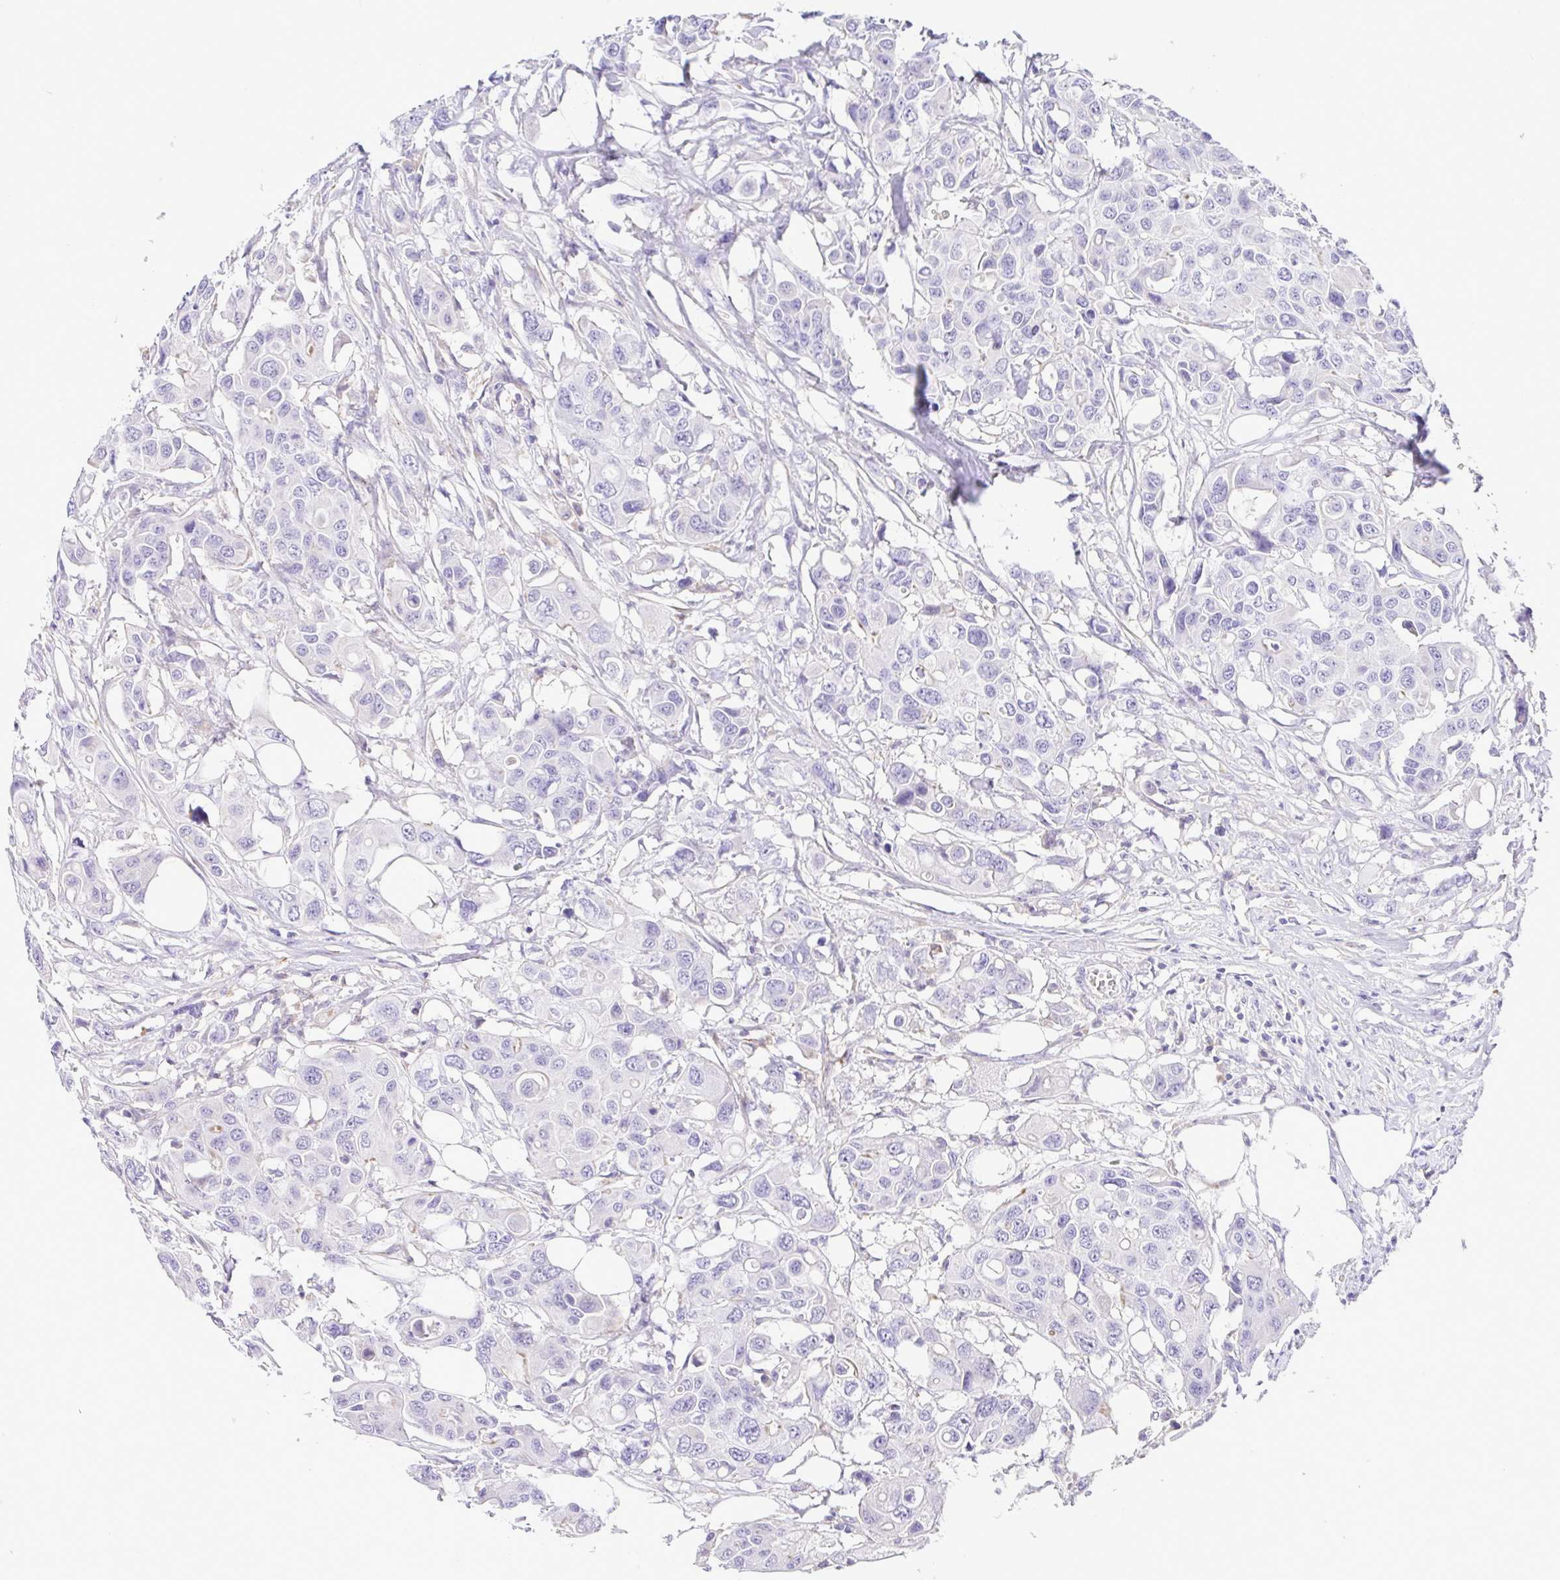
{"staining": {"intensity": "negative", "quantity": "none", "location": "none"}, "tissue": "colorectal cancer", "cell_type": "Tumor cells", "image_type": "cancer", "snomed": [{"axis": "morphology", "description": "Adenocarcinoma, NOS"}, {"axis": "topography", "description": "Colon"}], "caption": "IHC histopathology image of adenocarcinoma (colorectal) stained for a protein (brown), which exhibits no staining in tumor cells.", "gene": "GPR182", "patient": {"sex": "male", "age": 77}}